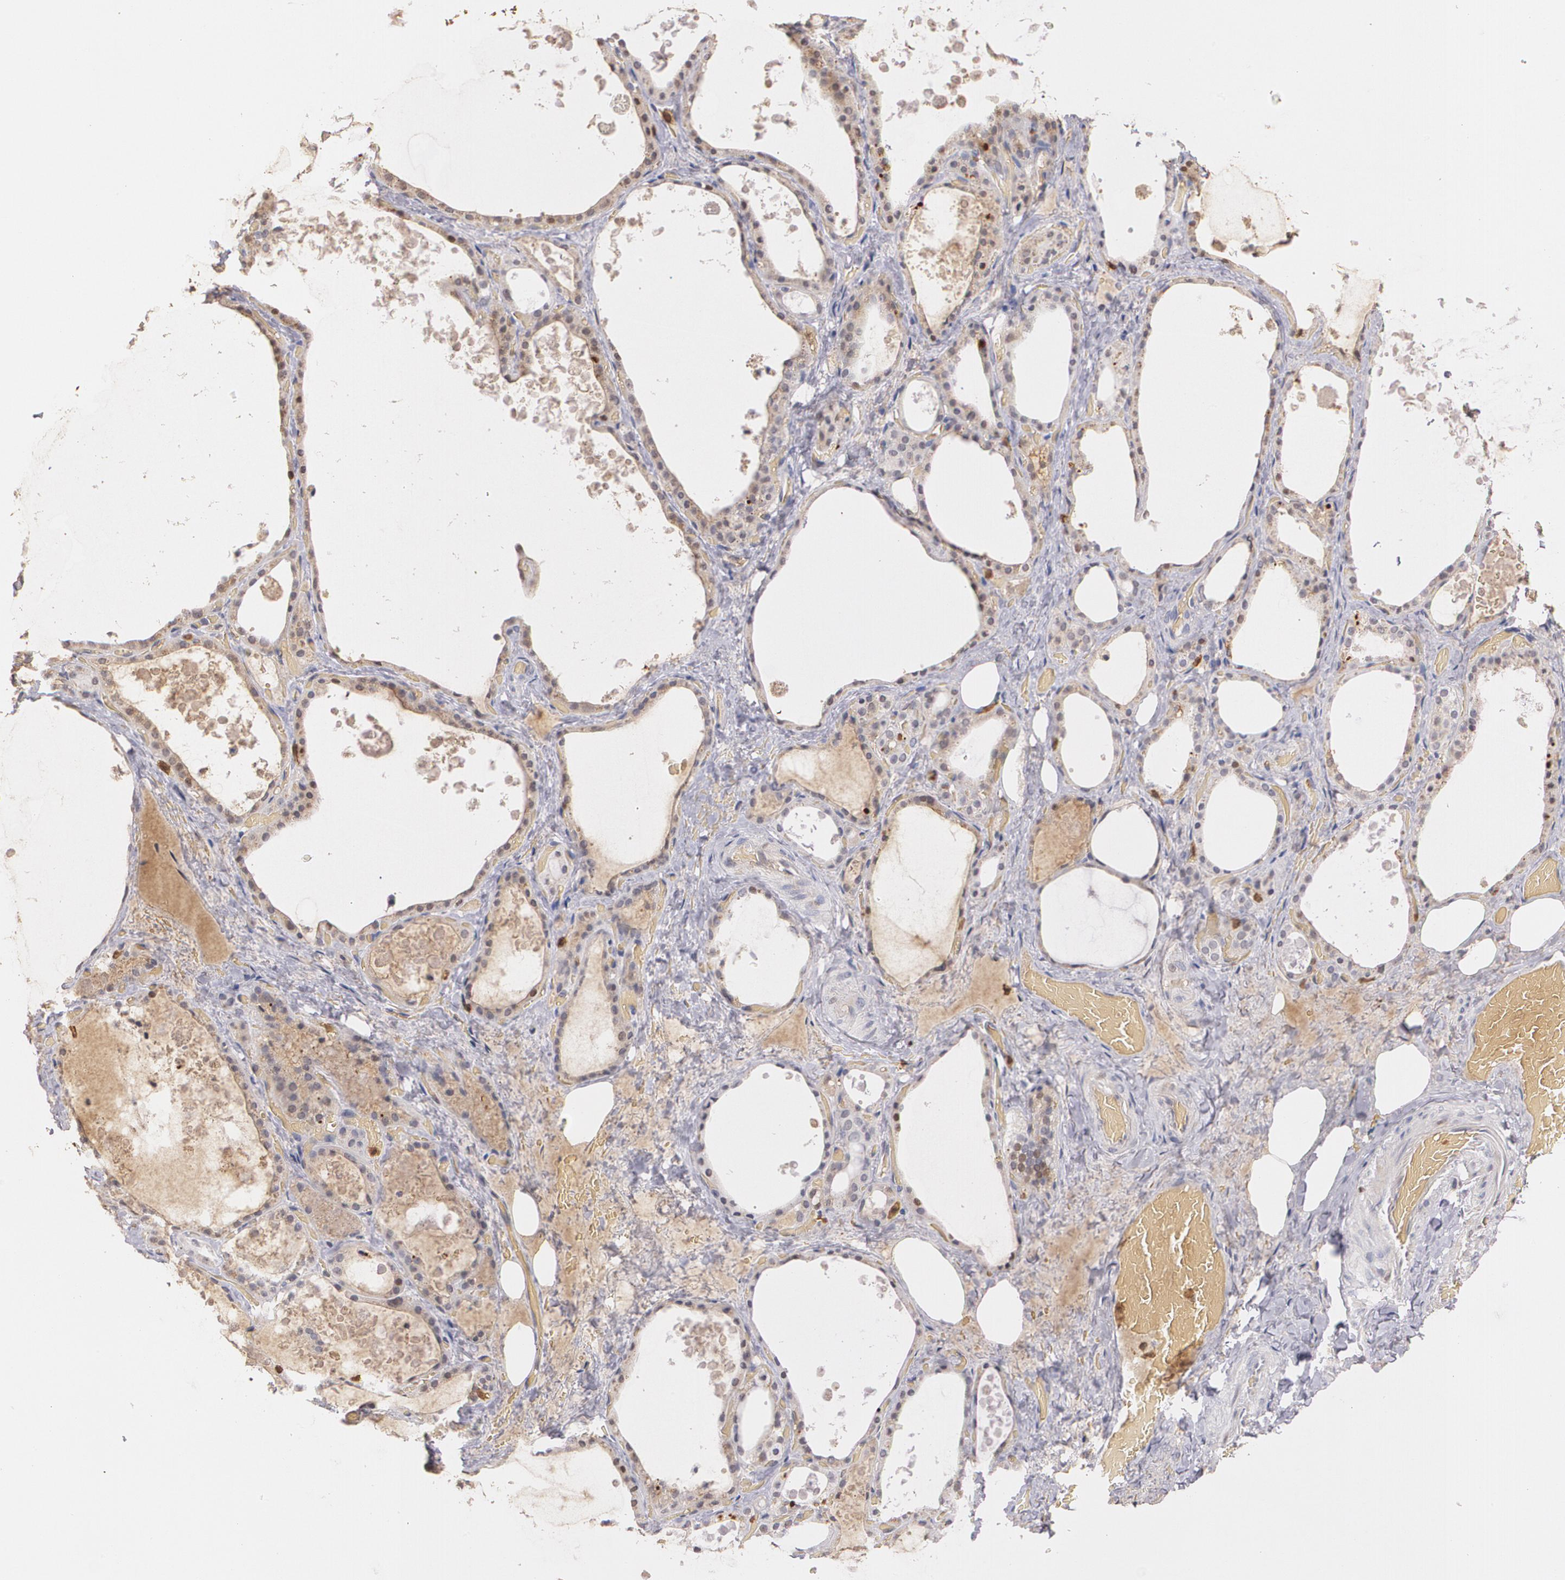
{"staining": {"intensity": "weak", "quantity": ">75%", "location": "cytoplasmic/membranous"}, "tissue": "thyroid gland", "cell_type": "Glandular cells", "image_type": "normal", "snomed": [{"axis": "morphology", "description": "Normal tissue, NOS"}, {"axis": "topography", "description": "Thyroid gland"}], "caption": "A high-resolution micrograph shows immunohistochemistry staining of benign thyroid gland, which exhibits weak cytoplasmic/membranous expression in approximately >75% of glandular cells.", "gene": "PTS", "patient": {"sex": "male", "age": 61}}